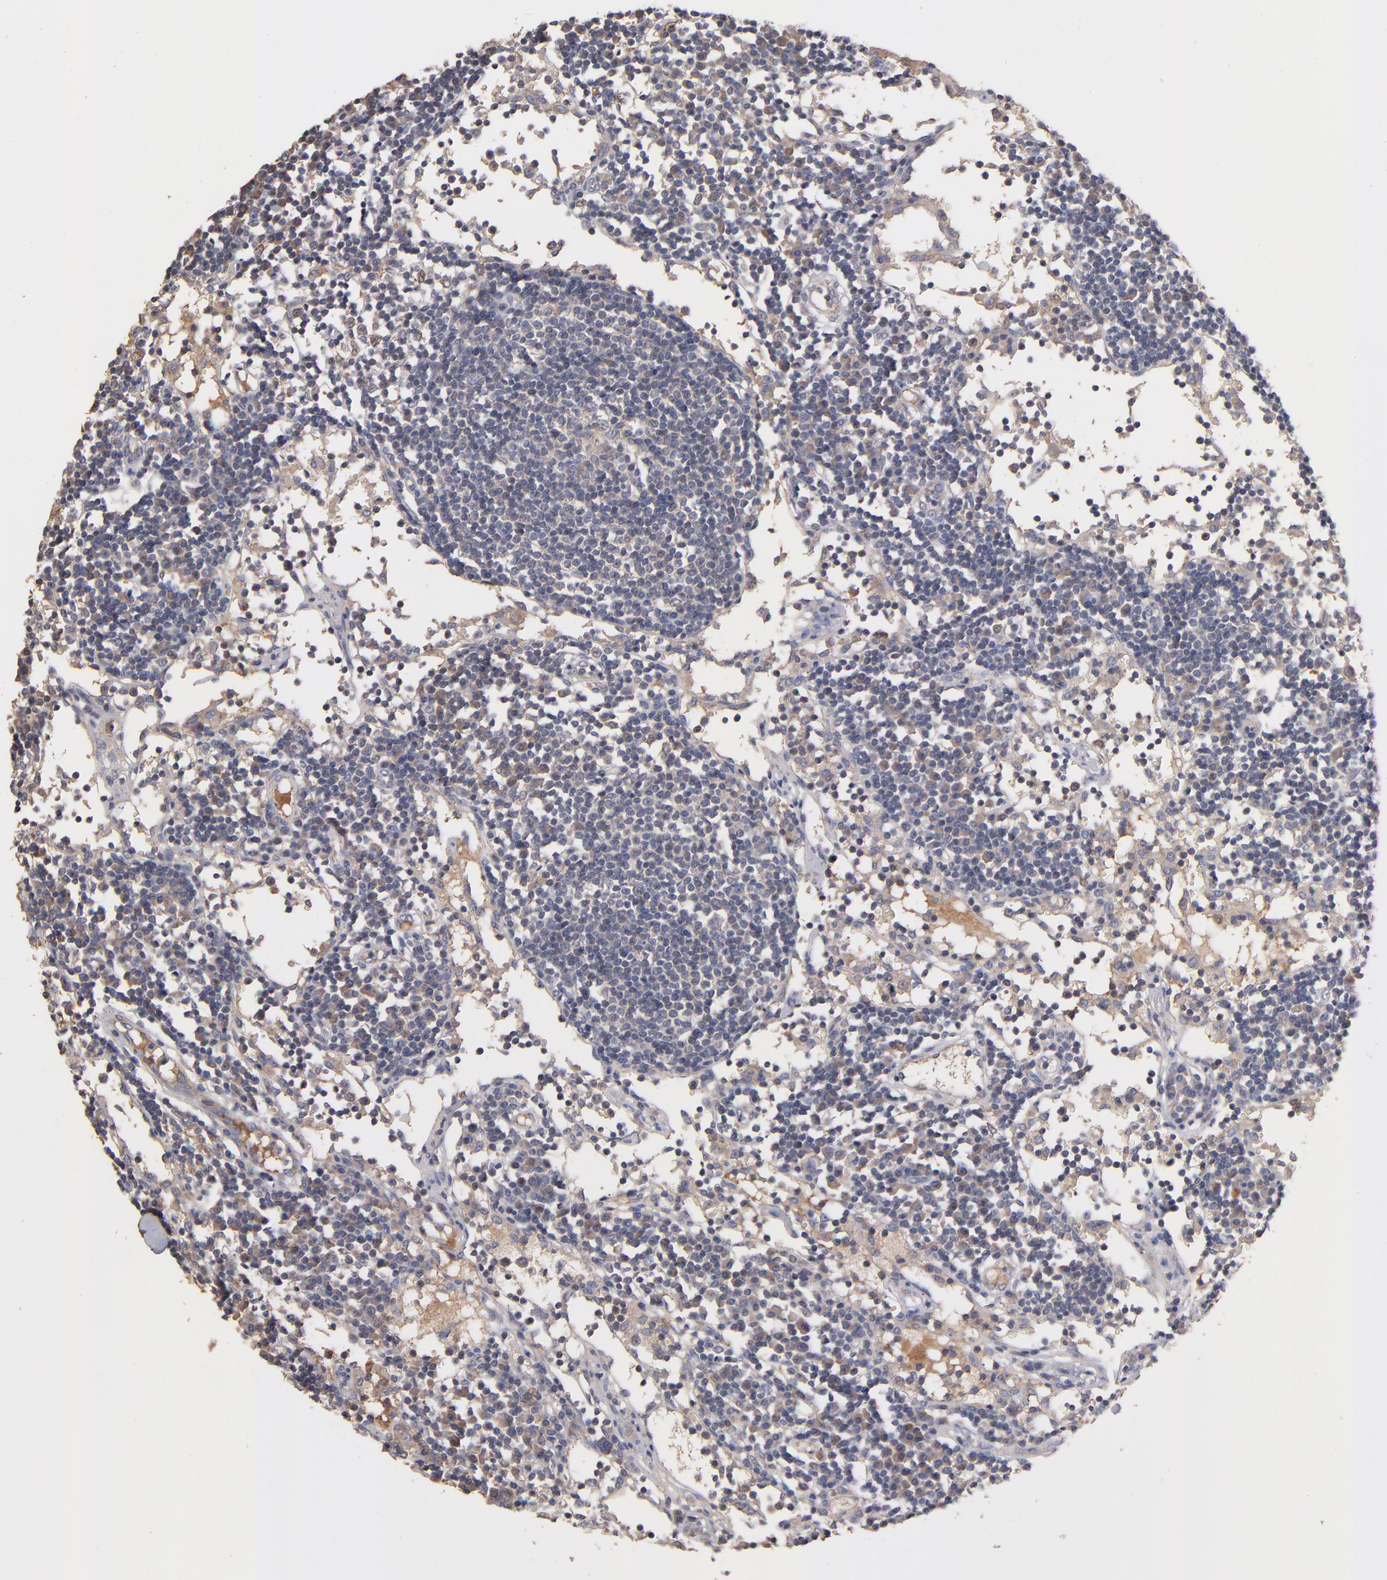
{"staining": {"intensity": "weak", "quantity": "25%-75%", "location": "cytoplasmic/membranous"}, "tissue": "lymph node", "cell_type": "Germinal center cells", "image_type": "normal", "snomed": [{"axis": "morphology", "description": "Normal tissue, NOS"}, {"axis": "topography", "description": "Lymph node"}], "caption": "Protein expression analysis of unremarkable human lymph node reveals weak cytoplasmic/membranous staining in approximately 25%-75% of germinal center cells. (Brightfield microscopy of DAB IHC at high magnification).", "gene": "DACT1", "patient": {"sex": "female", "age": 55}}